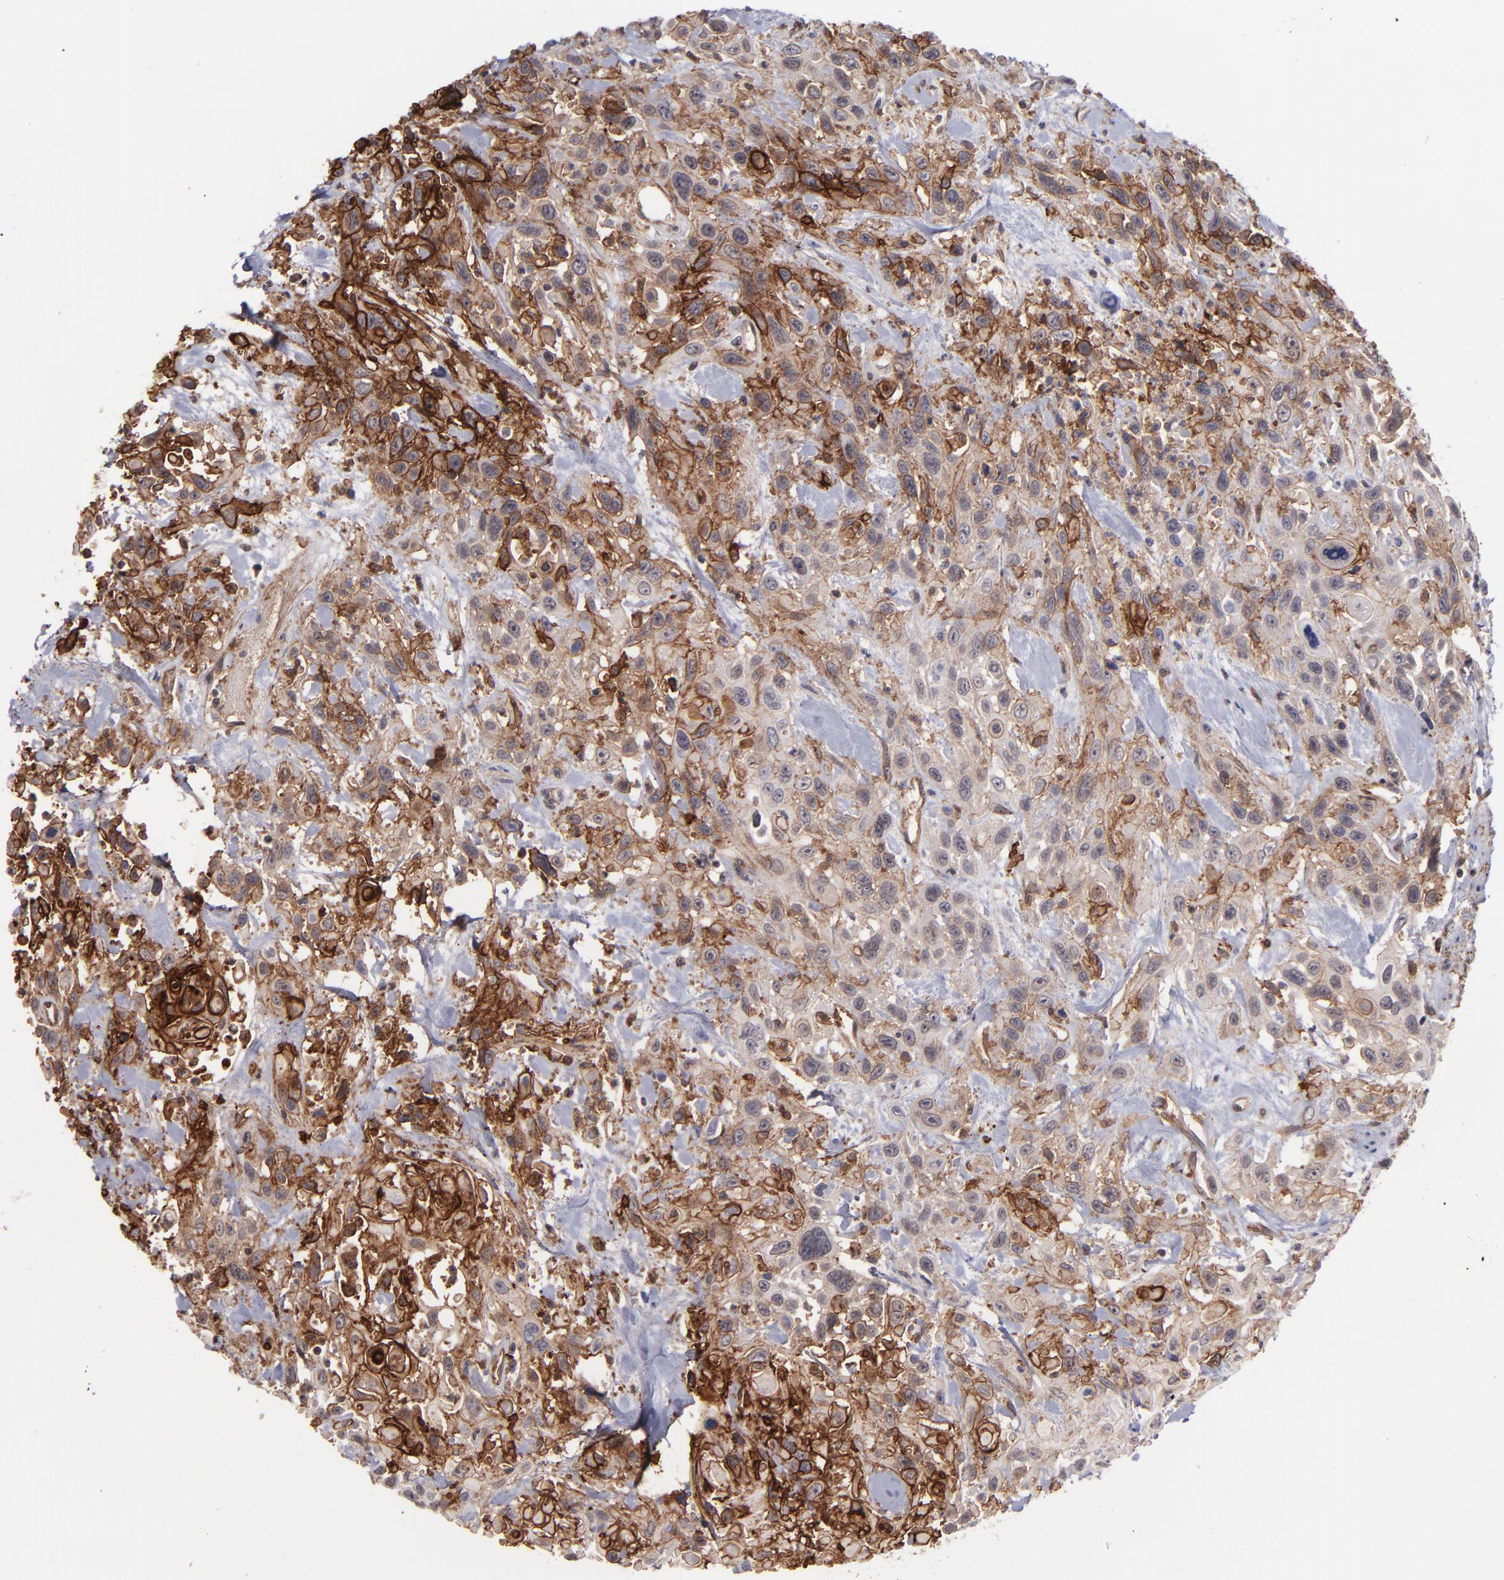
{"staining": {"intensity": "moderate", "quantity": "25%-75%", "location": "cytoplasmic/membranous"}, "tissue": "urothelial cancer", "cell_type": "Tumor cells", "image_type": "cancer", "snomed": [{"axis": "morphology", "description": "Urothelial carcinoma, High grade"}, {"axis": "topography", "description": "Urinary bladder"}], "caption": "Urothelial carcinoma (high-grade) stained for a protein reveals moderate cytoplasmic/membranous positivity in tumor cells.", "gene": "ICAM1", "patient": {"sex": "female", "age": 84}}